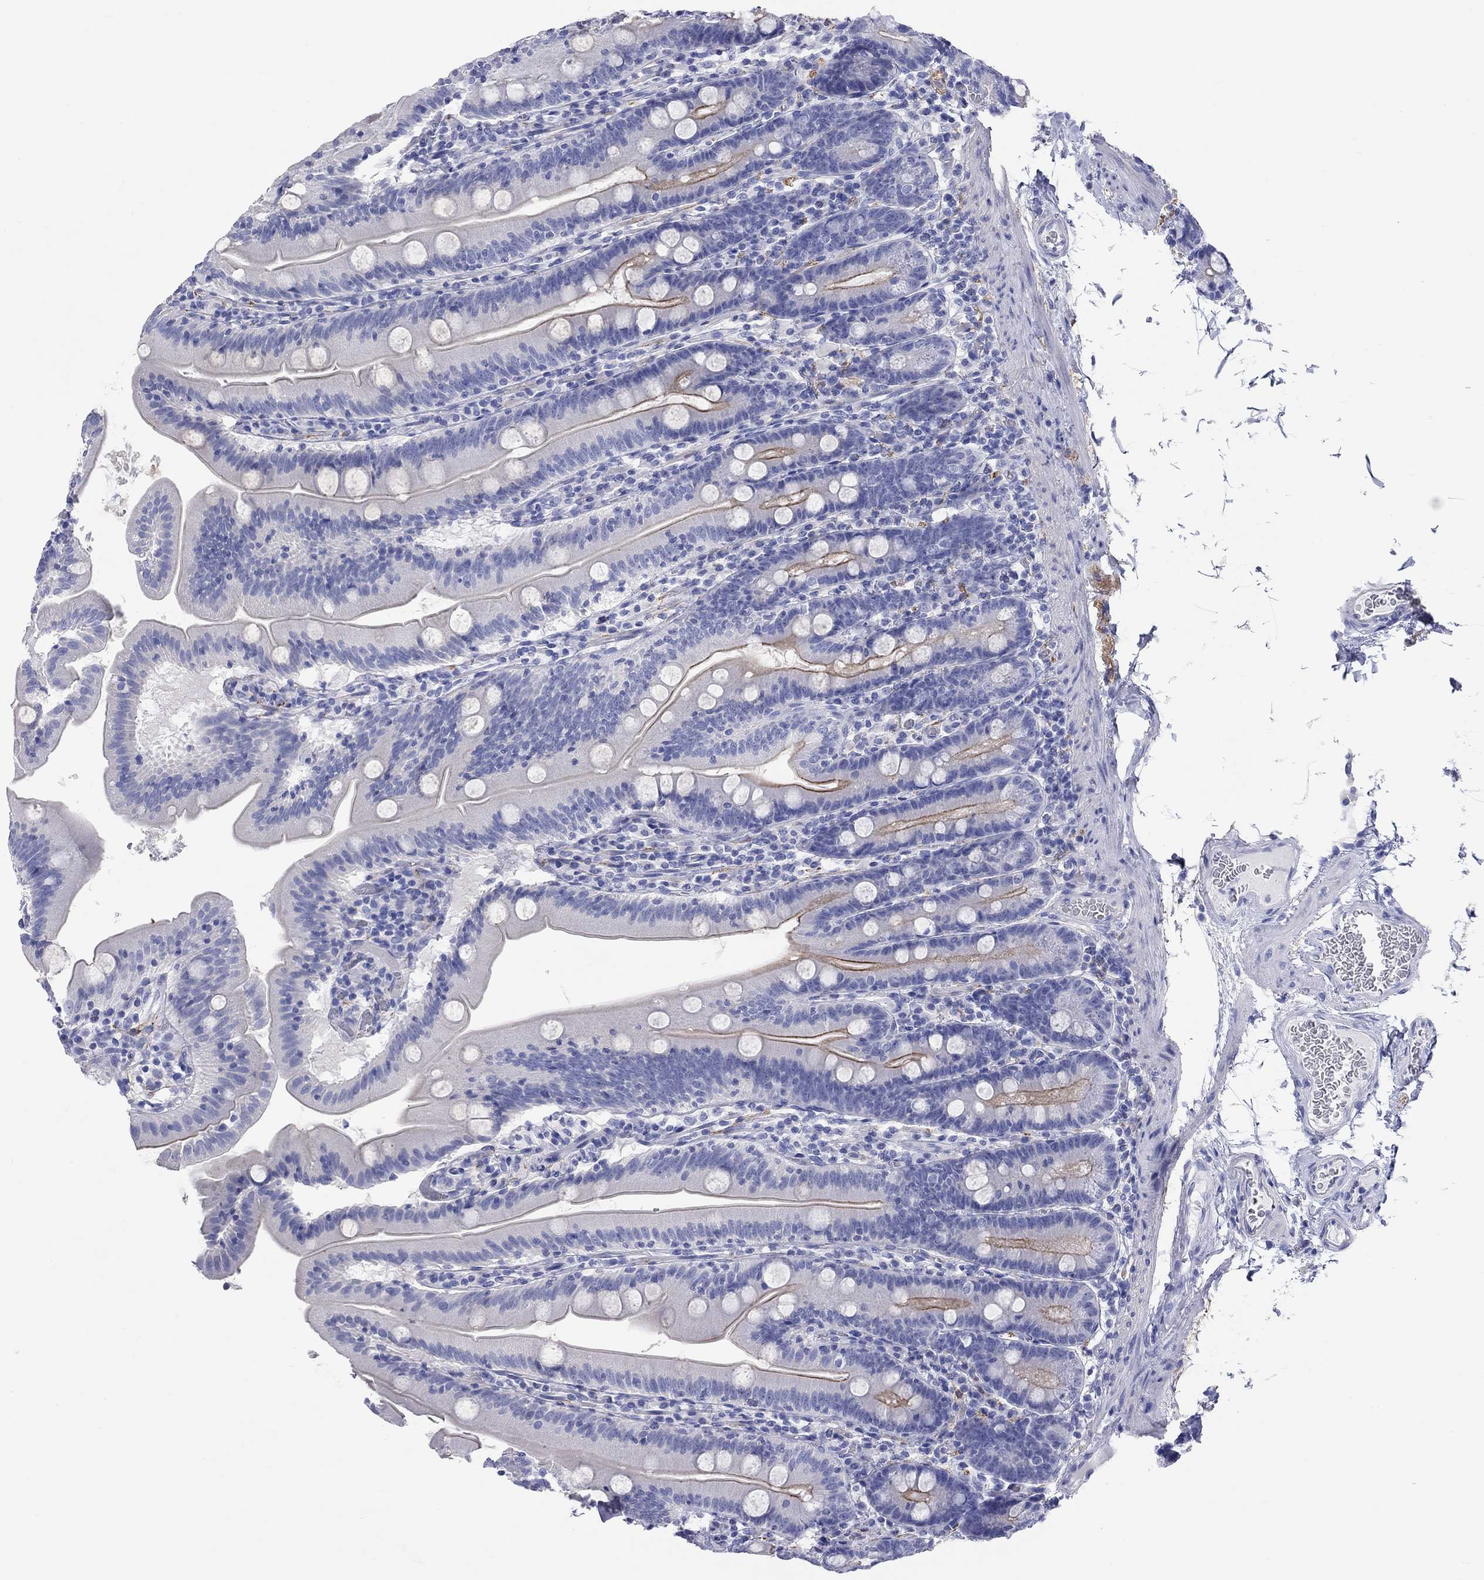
{"staining": {"intensity": "strong", "quantity": "<25%", "location": "cytoplasmic/membranous"}, "tissue": "small intestine", "cell_type": "Glandular cells", "image_type": "normal", "snomed": [{"axis": "morphology", "description": "Normal tissue, NOS"}, {"axis": "topography", "description": "Small intestine"}], "caption": "Small intestine stained with DAB (3,3'-diaminobenzidine) immunohistochemistry exhibits medium levels of strong cytoplasmic/membranous staining in approximately <25% of glandular cells.", "gene": "SPATA9", "patient": {"sex": "male", "age": 37}}